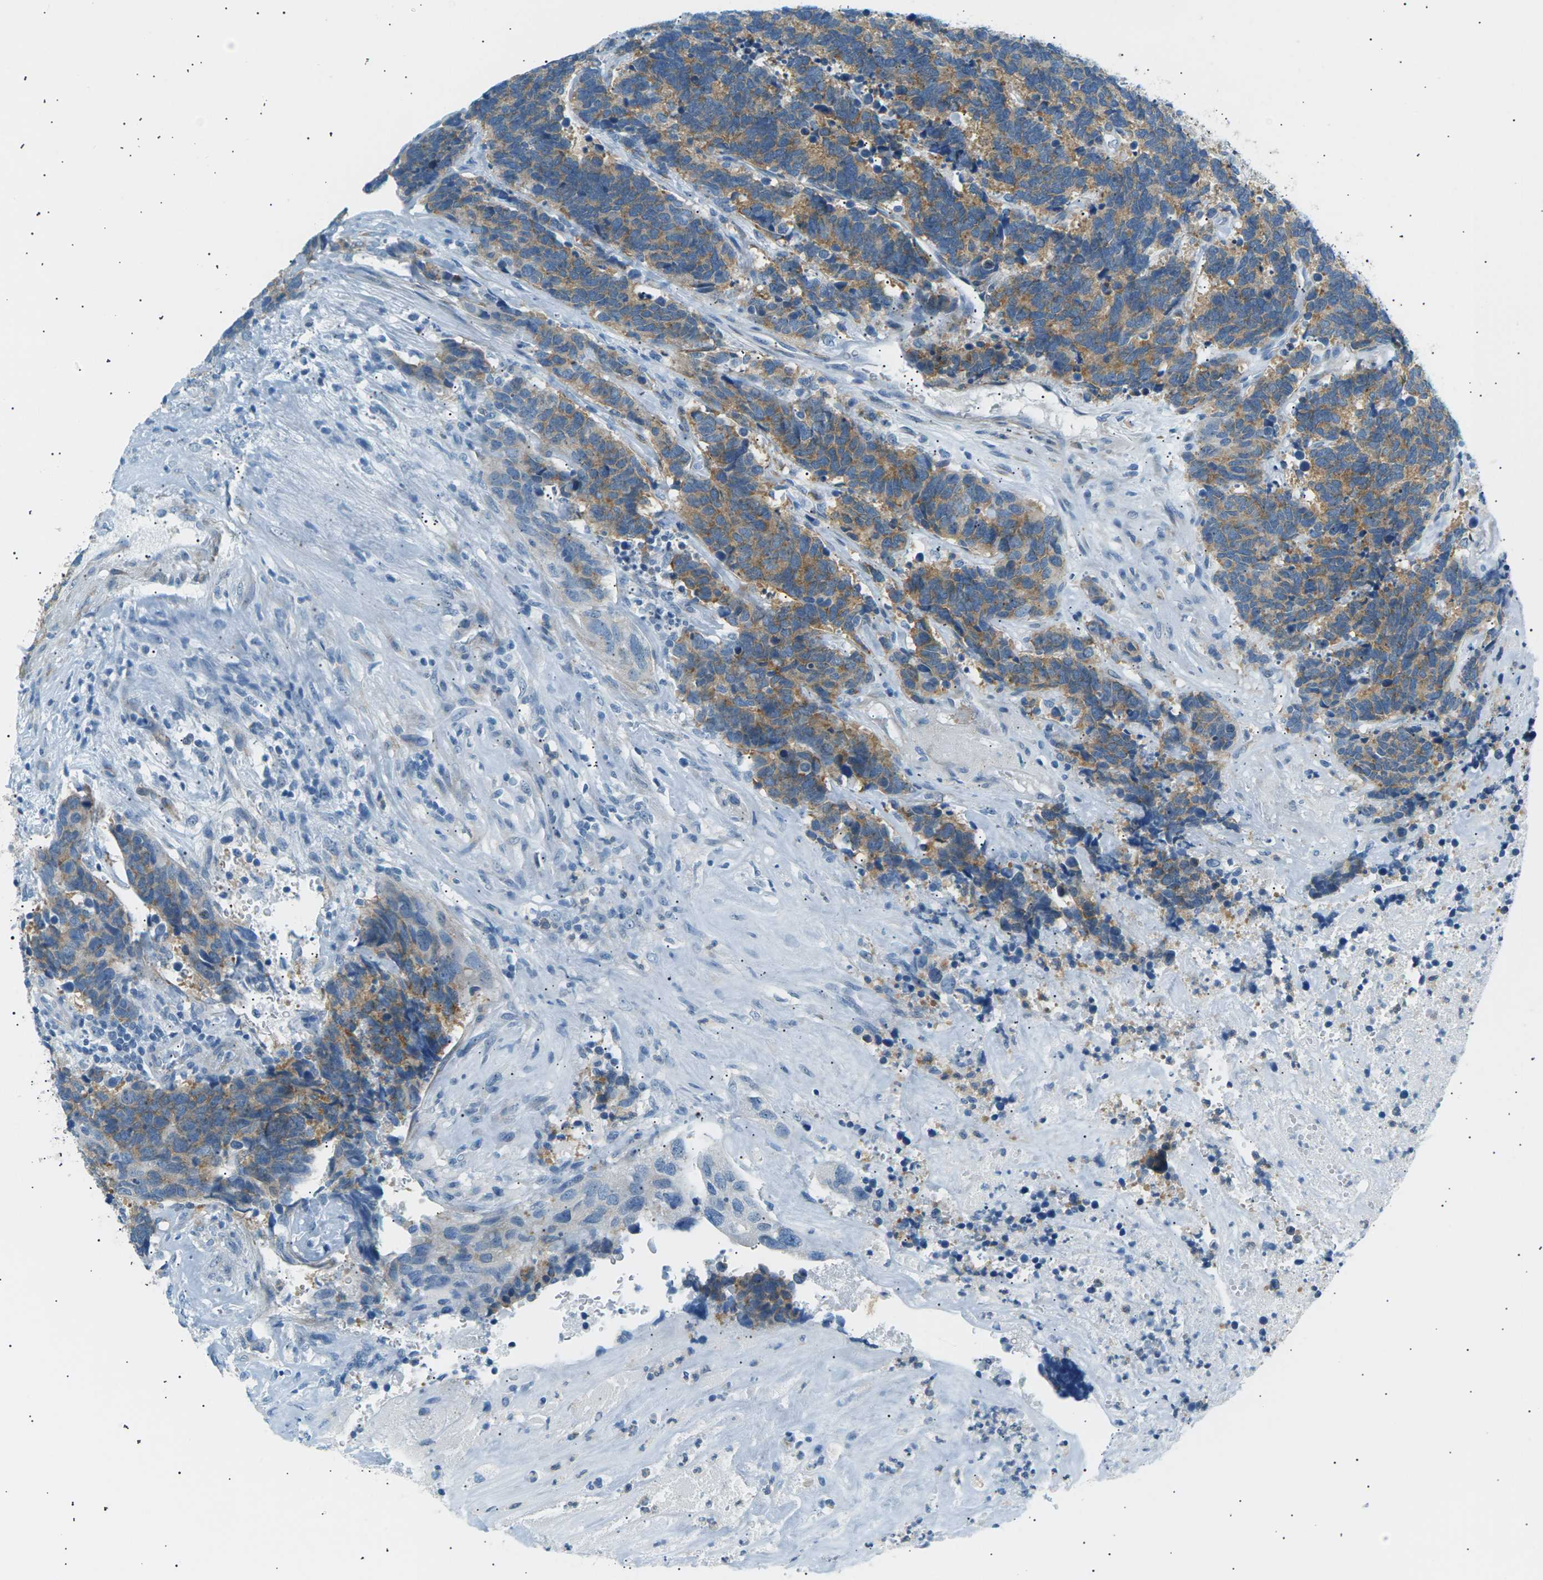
{"staining": {"intensity": "moderate", "quantity": ">75%", "location": "cytoplasmic/membranous"}, "tissue": "carcinoid", "cell_type": "Tumor cells", "image_type": "cancer", "snomed": [{"axis": "morphology", "description": "Carcinoma, NOS"}, {"axis": "morphology", "description": "Carcinoid, malignant, NOS"}, {"axis": "topography", "description": "Urinary bladder"}], "caption": "Approximately >75% of tumor cells in carcinoid display moderate cytoplasmic/membranous protein positivity as visualized by brown immunohistochemical staining.", "gene": "SEPTIN5", "patient": {"sex": "male", "age": 57}}